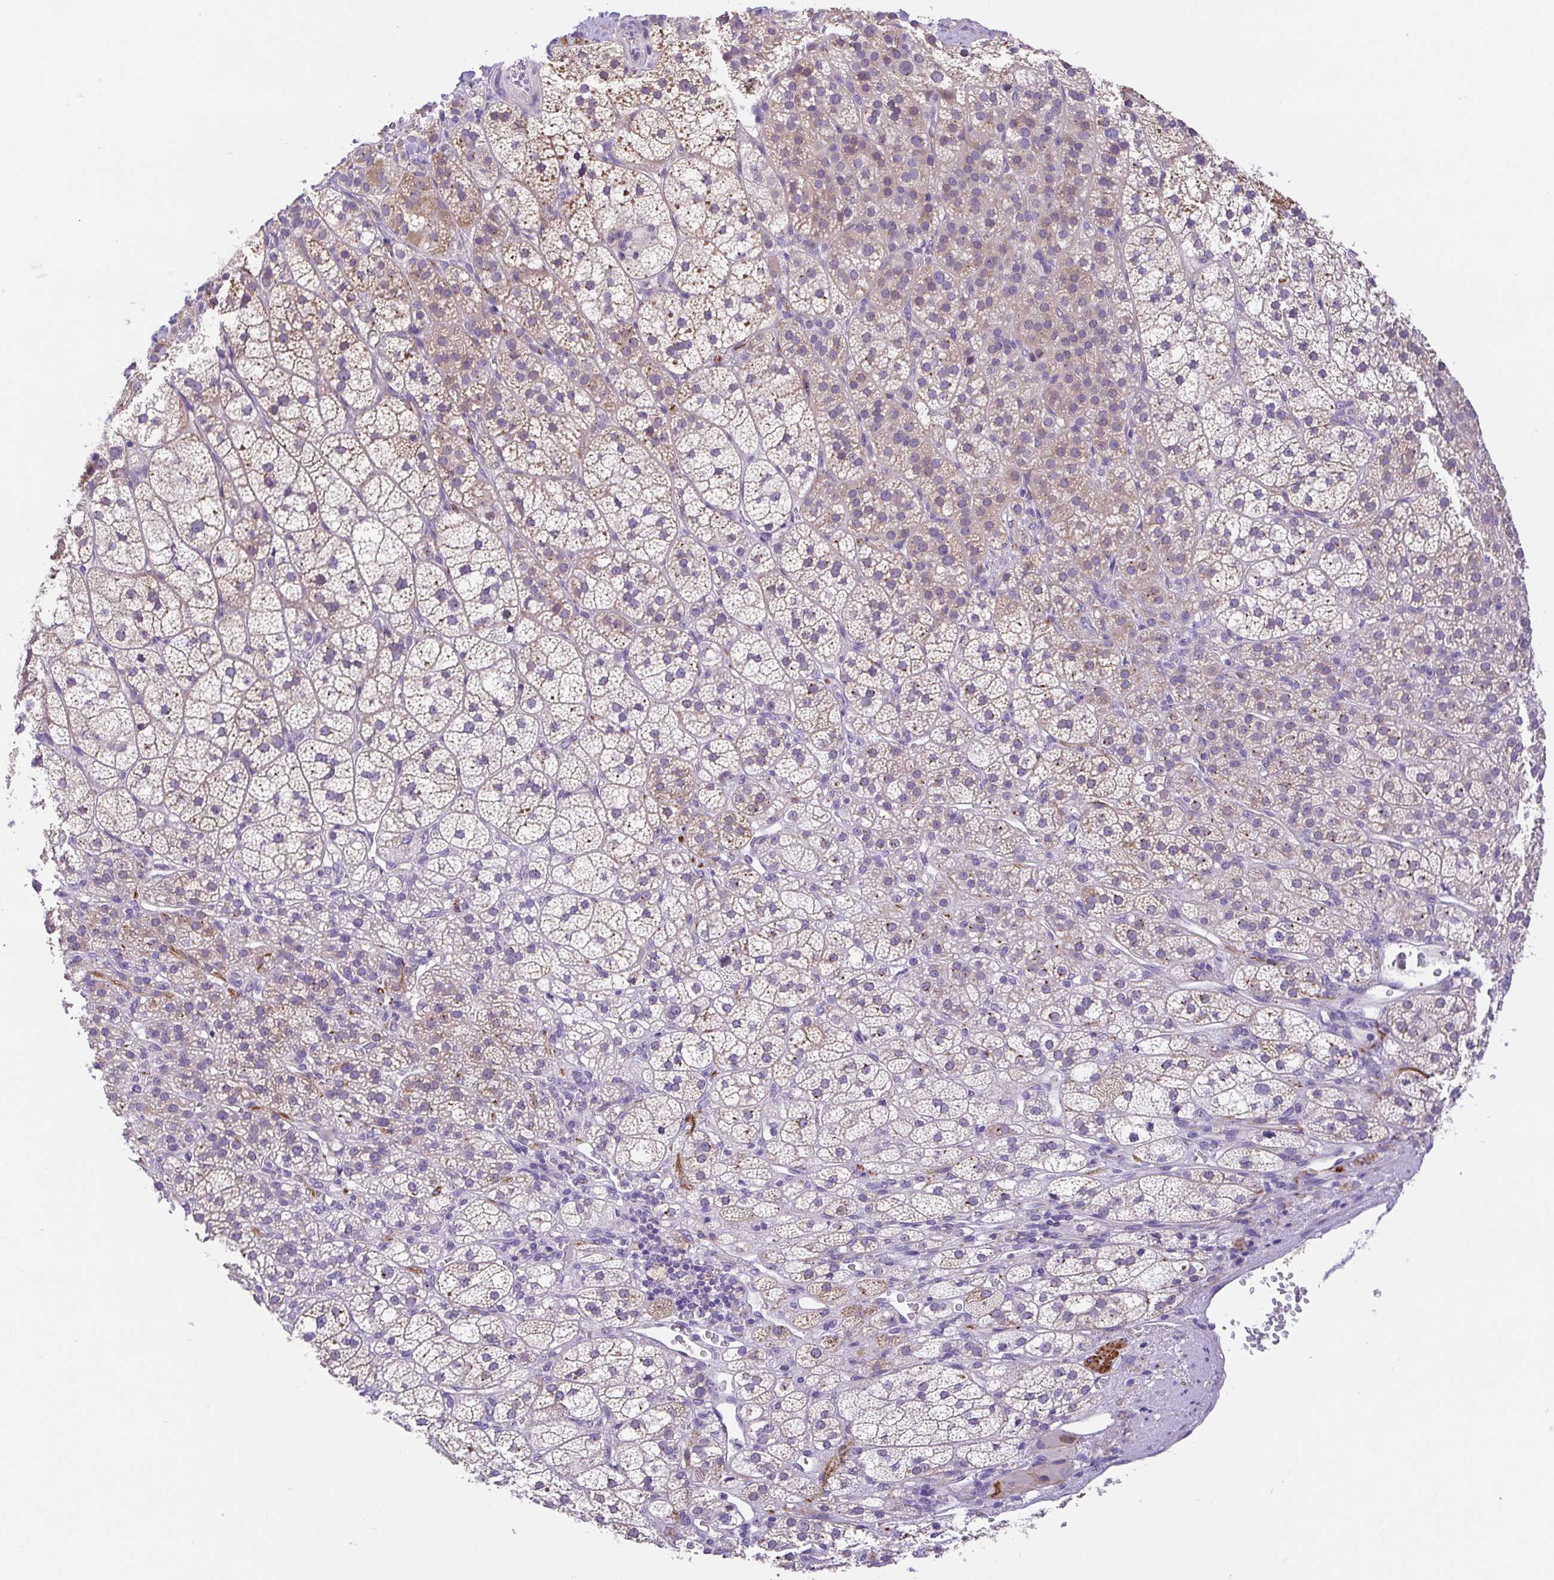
{"staining": {"intensity": "weak", "quantity": "25%-75%", "location": "cytoplasmic/membranous"}, "tissue": "adrenal gland", "cell_type": "Glandular cells", "image_type": "normal", "snomed": [{"axis": "morphology", "description": "Normal tissue, NOS"}, {"axis": "topography", "description": "Adrenal gland"}], "caption": "Glandular cells reveal weak cytoplasmic/membranous positivity in approximately 25%-75% of cells in unremarkable adrenal gland.", "gene": "SLC13A1", "patient": {"sex": "female", "age": 60}}